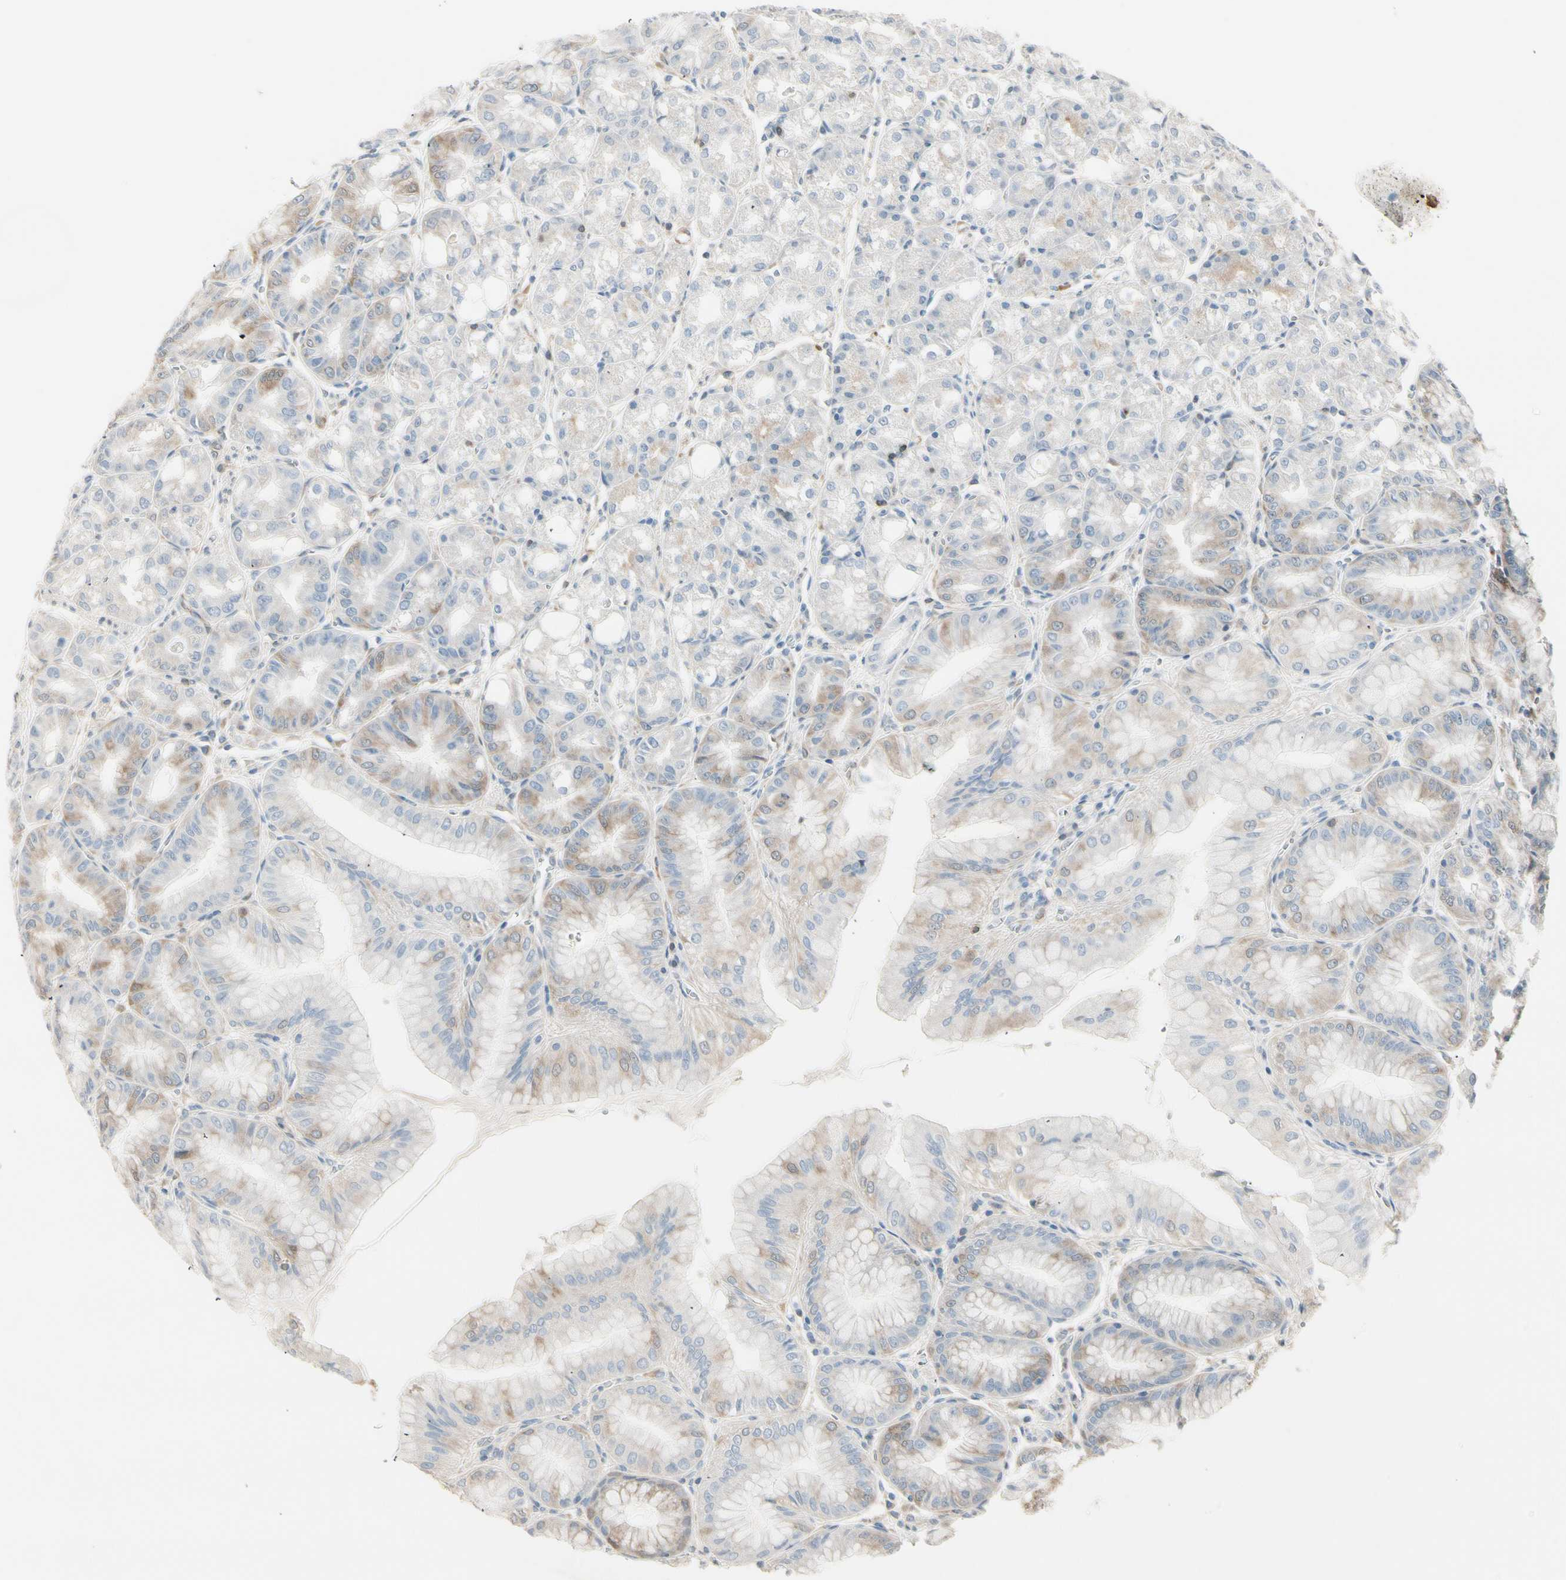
{"staining": {"intensity": "moderate", "quantity": "25%-75%", "location": "cytoplasmic/membranous"}, "tissue": "stomach", "cell_type": "Glandular cells", "image_type": "normal", "snomed": [{"axis": "morphology", "description": "Normal tissue, NOS"}, {"axis": "topography", "description": "Stomach, lower"}], "caption": "Immunohistochemical staining of normal human stomach exhibits medium levels of moderate cytoplasmic/membranous staining in approximately 25%-75% of glandular cells.", "gene": "OXSR1", "patient": {"sex": "male", "age": 71}}